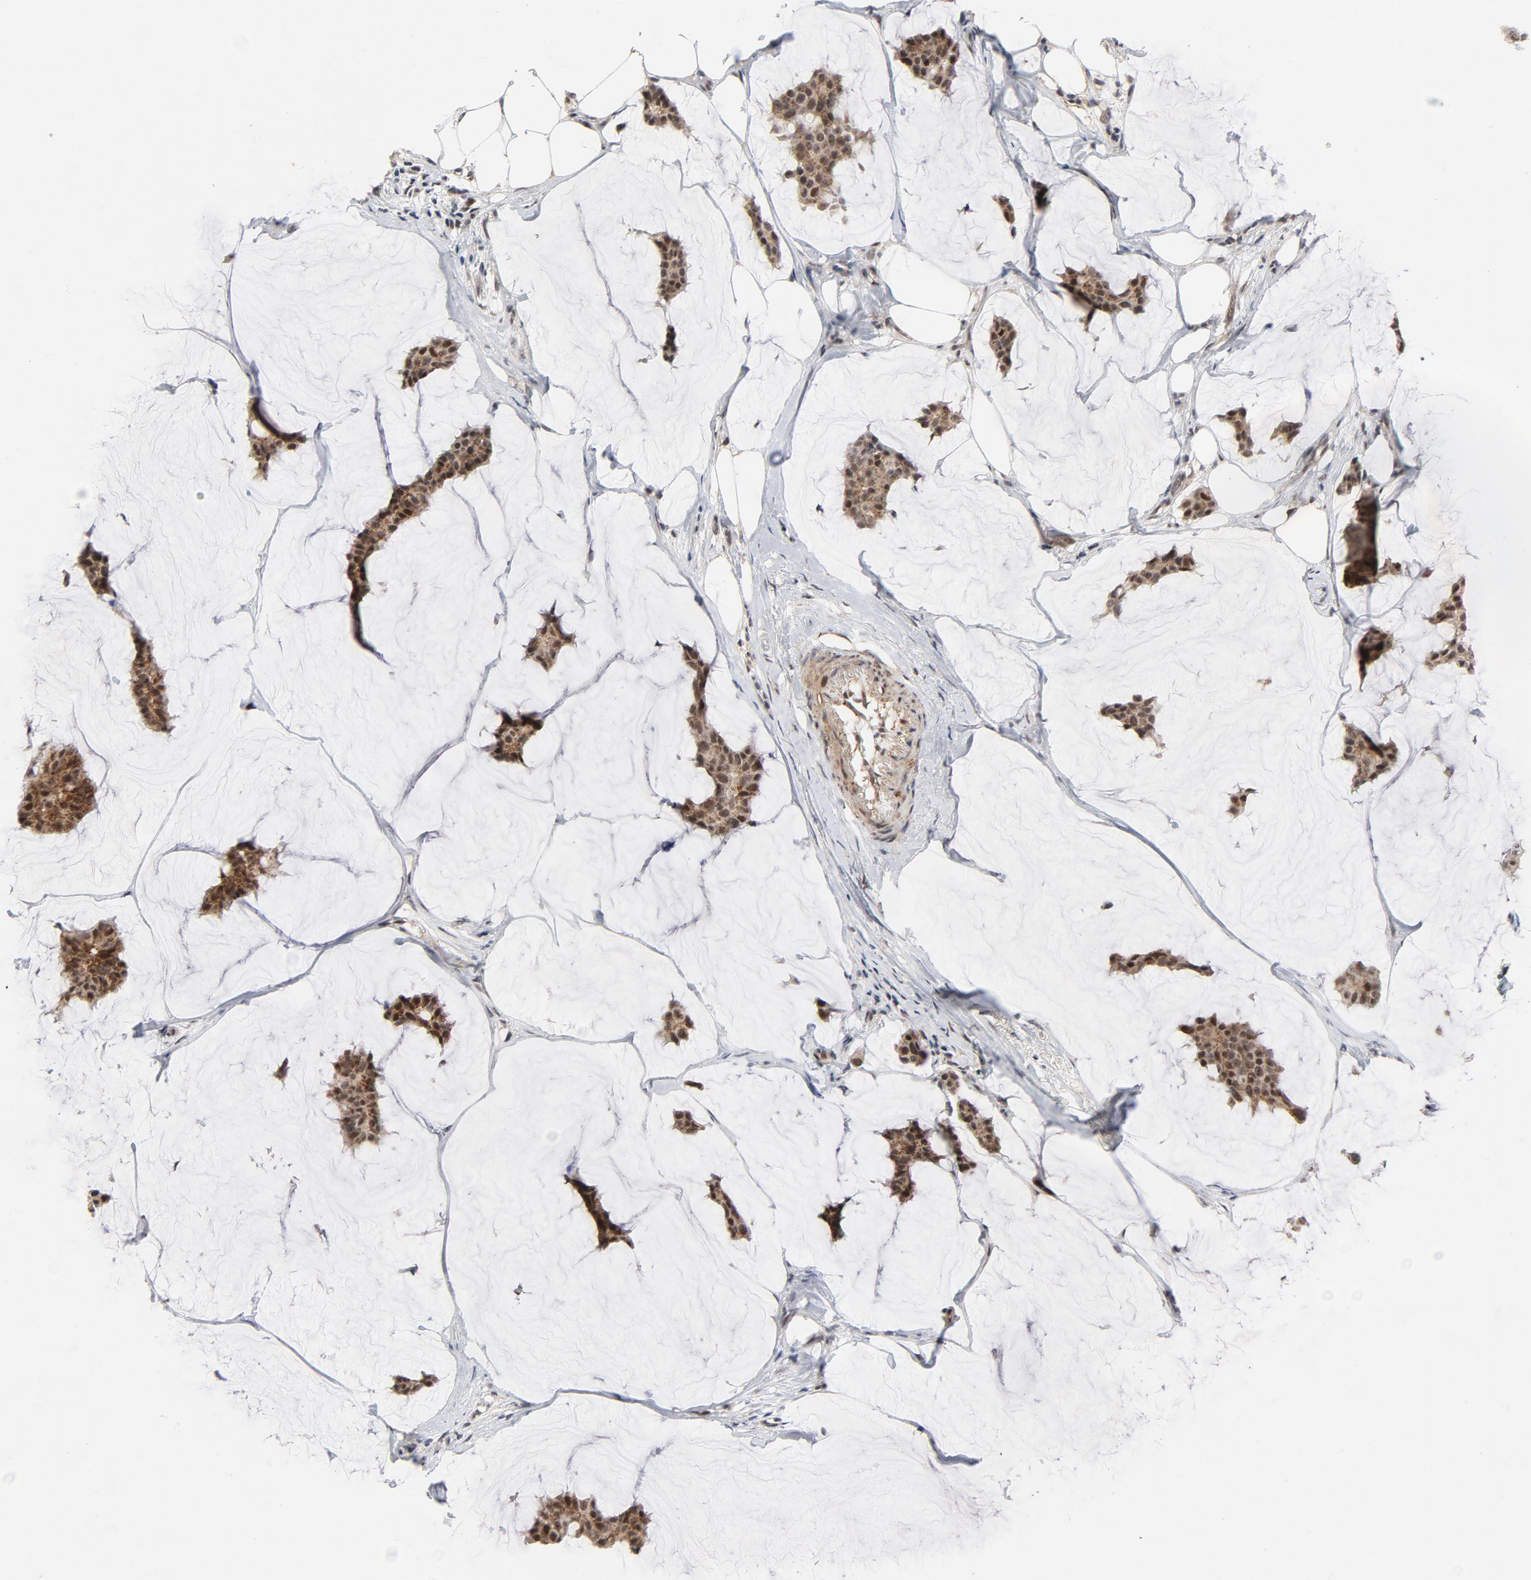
{"staining": {"intensity": "moderate", "quantity": ">75%", "location": "nuclear"}, "tissue": "breast cancer", "cell_type": "Tumor cells", "image_type": "cancer", "snomed": [{"axis": "morphology", "description": "Duct carcinoma"}, {"axis": "topography", "description": "Breast"}], "caption": "Breast cancer (invasive ductal carcinoma) tissue displays moderate nuclear staining in approximately >75% of tumor cells, visualized by immunohistochemistry. The staining was performed using DAB (3,3'-diaminobenzidine), with brown indicating positive protein expression. Nuclei are stained blue with hematoxylin.", "gene": "ZKSCAN8", "patient": {"sex": "female", "age": 93}}